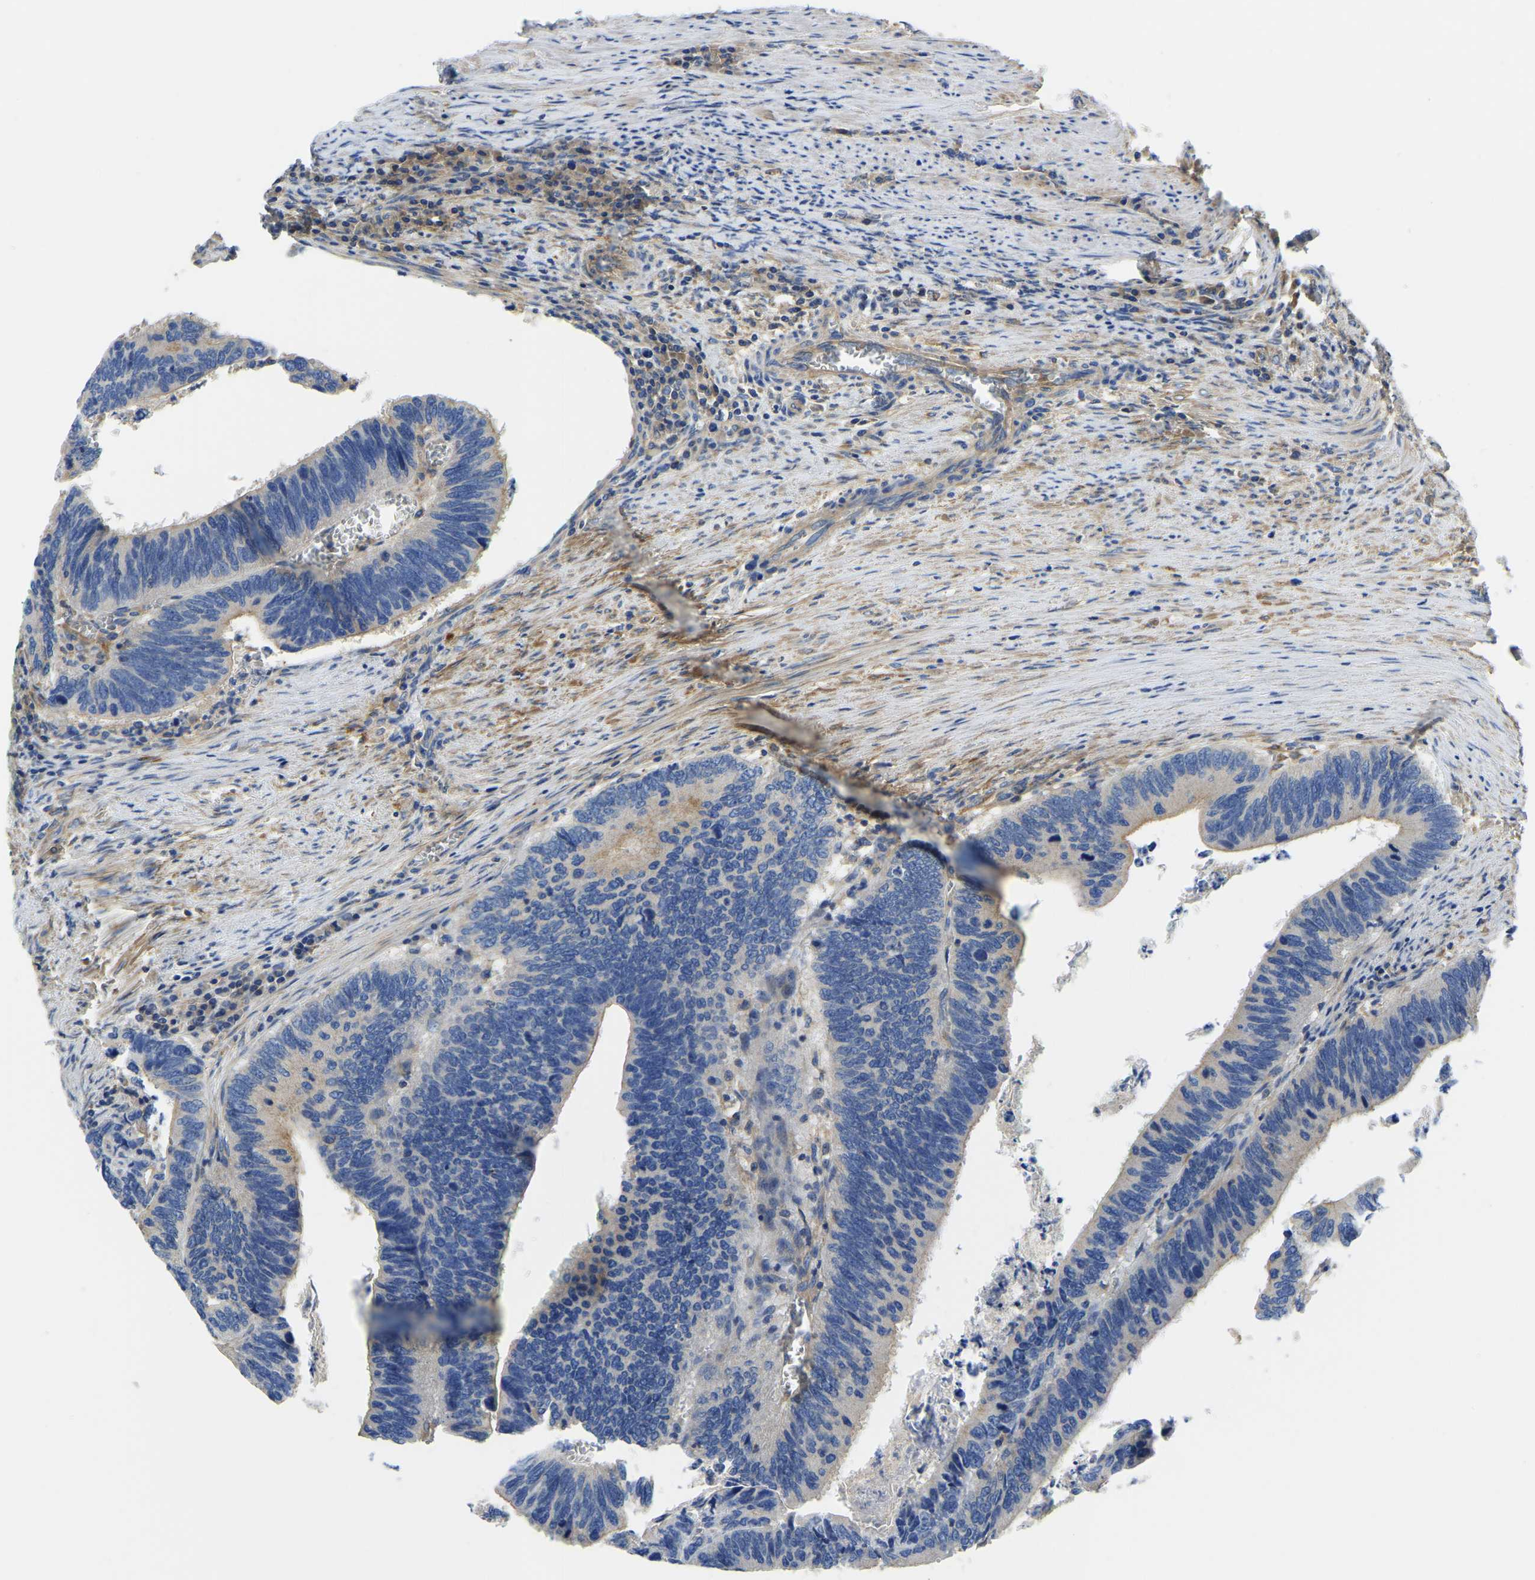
{"staining": {"intensity": "weak", "quantity": "25%-75%", "location": "cytoplasmic/membranous"}, "tissue": "colorectal cancer", "cell_type": "Tumor cells", "image_type": "cancer", "snomed": [{"axis": "morphology", "description": "Adenocarcinoma, NOS"}, {"axis": "topography", "description": "Colon"}], "caption": "Weak cytoplasmic/membranous protein staining is seen in approximately 25%-75% of tumor cells in colorectal adenocarcinoma. (Brightfield microscopy of DAB IHC at high magnification).", "gene": "STAT2", "patient": {"sex": "male", "age": 72}}